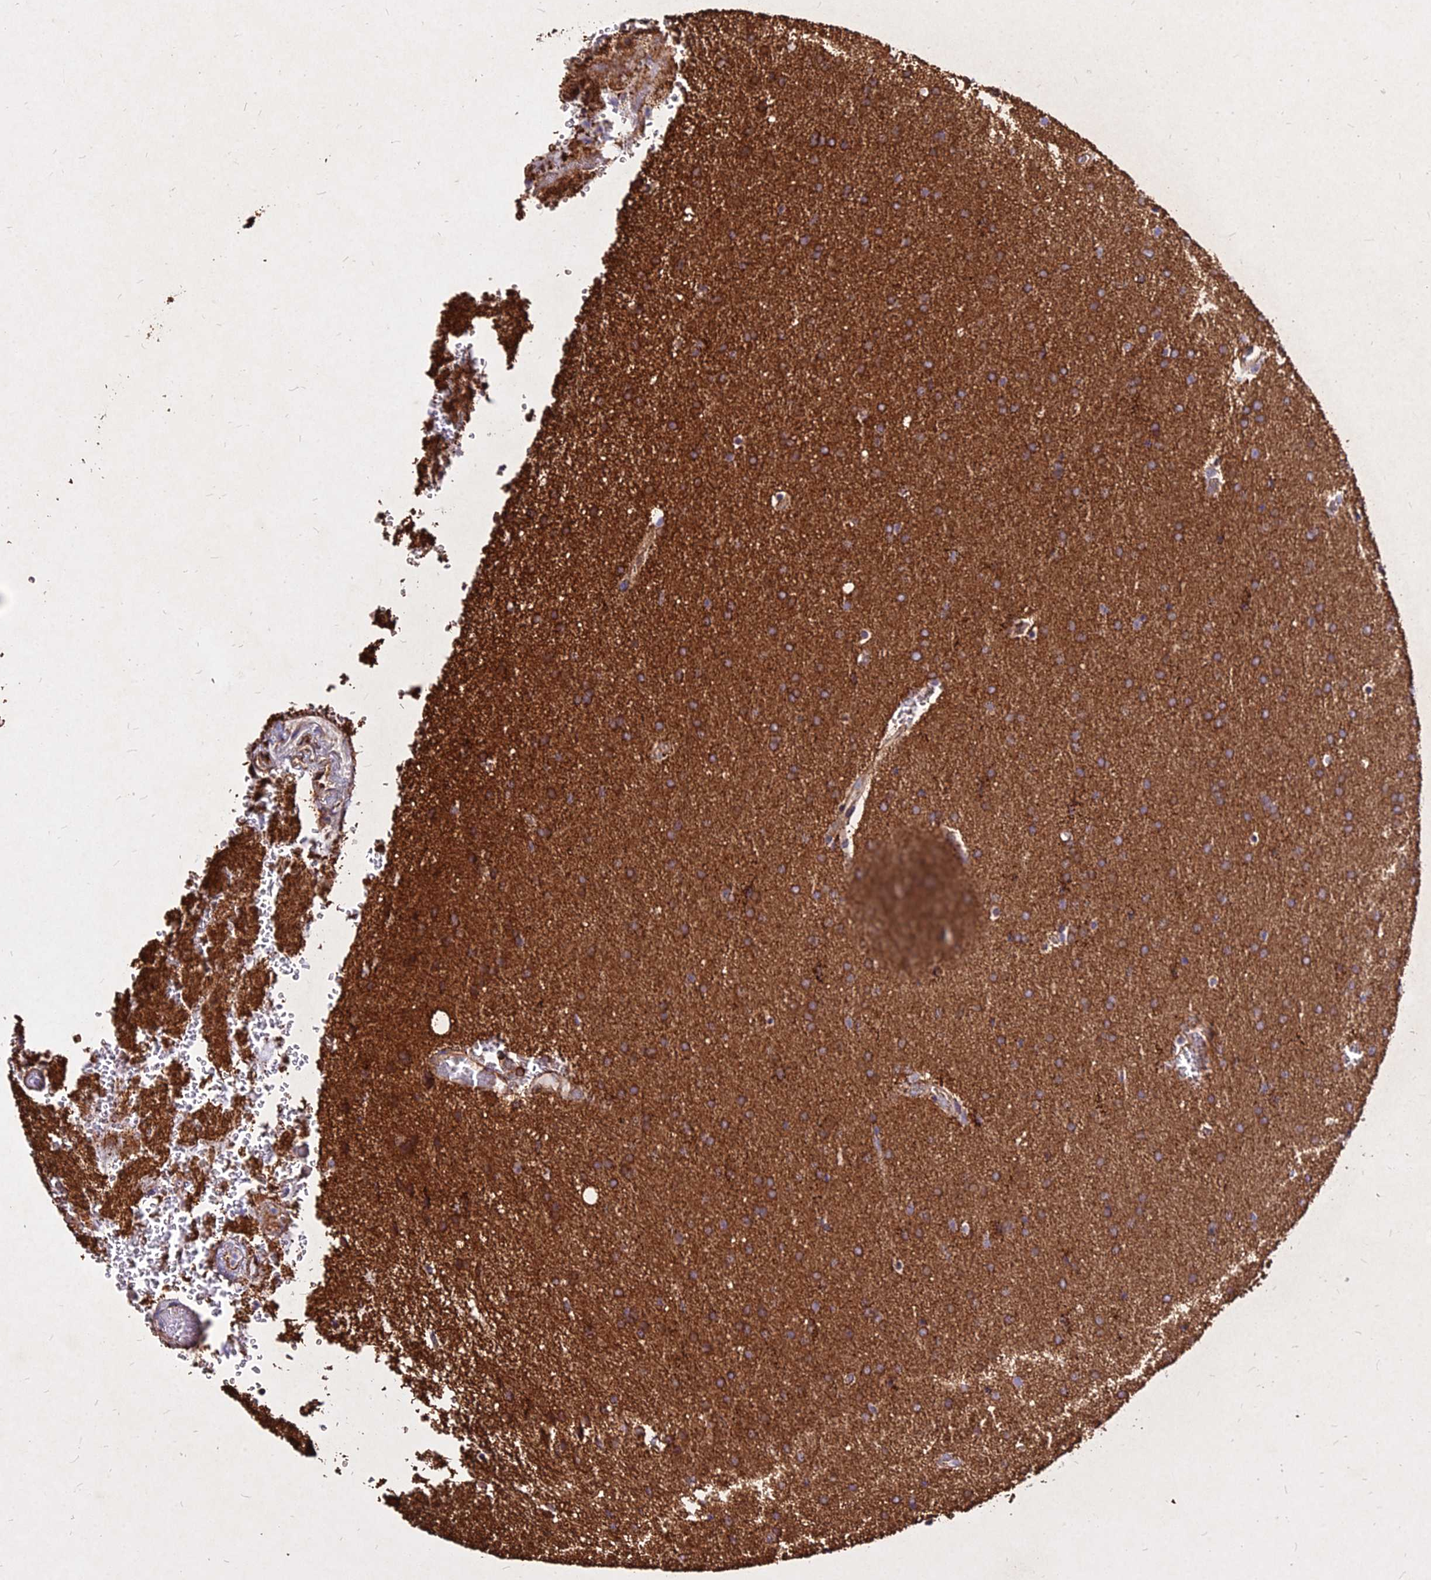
{"staining": {"intensity": "moderate", "quantity": ">75%", "location": "cytoplasmic/membranous"}, "tissue": "glioma", "cell_type": "Tumor cells", "image_type": "cancer", "snomed": [{"axis": "morphology", "description": "Glioma, malignant, Low grade"}, {"axis": "topography", "description": "Brain"}], "caption": "Immunohistochemical staining of human malignant glioma (low-grade) demonstrates medium levels of moderate cytoplasmic/membranous protein expression in approximately >75% of tumor cells. The protein of interest is shown in brown color, while the nuclei are stained blue.", "gene": "SKA1", "patient": {"sex": "female", "age": 32}}